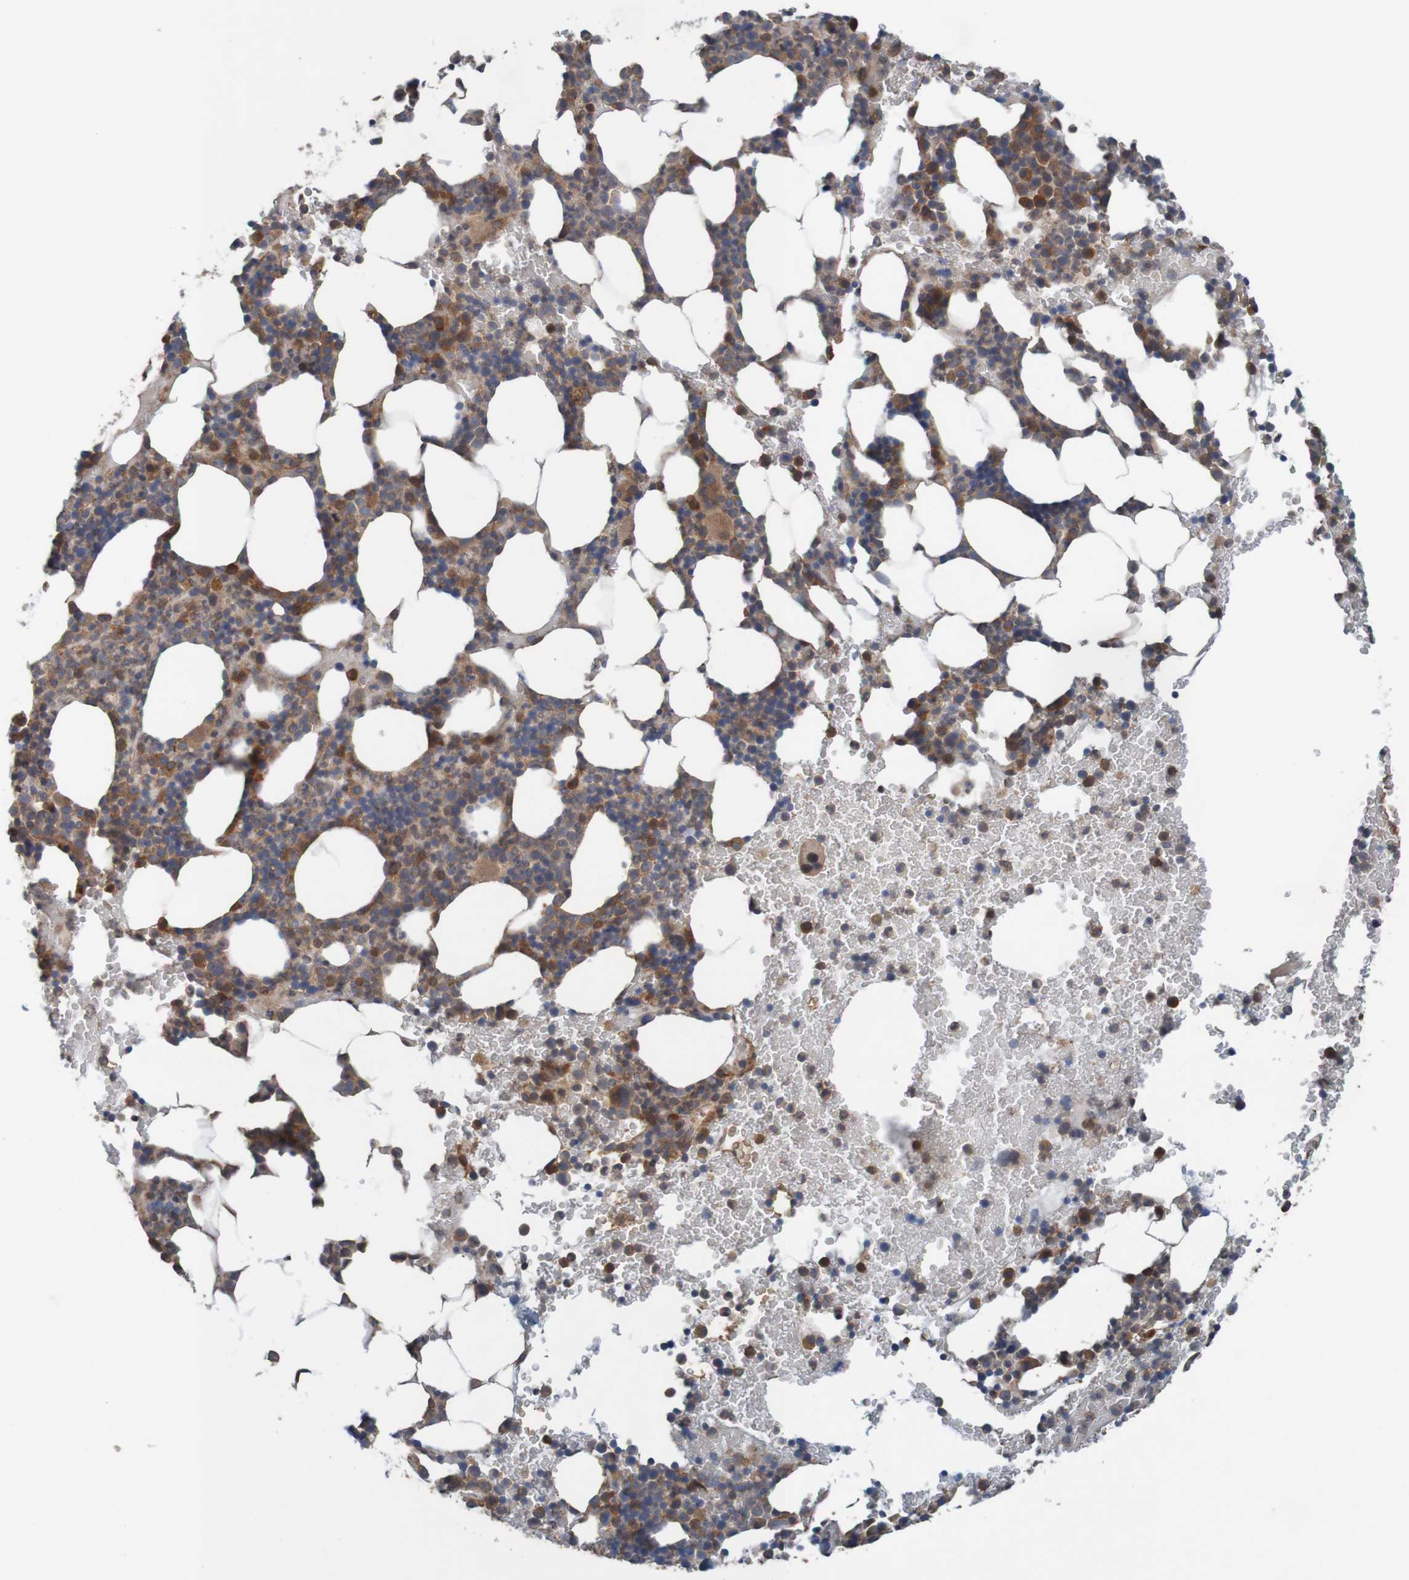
{"staining": {"intensity": "moderate", "quantity": "25%-75%", "location": "cytoplasmic/membranous"}, "tissue": "bone marrow", "cell_type": "Hematopoietic cells", "image_type": "normal", "snomed": [{"axis": "morphology", "description": "Normal tissue, NOS"}, {"axis": "morphology", "description": "Inflammation, NOS"}, {"axis": "topography", "description": "Bone marrow"}], "caption": "Immunohistochemical staining of benign bone marrow displays 25%-75% levels of moderate cytoplasmic/membranous protein expression in about 25%-75% of hematopoietic cells. The protein of interest is stained brown, and the nuclei are stained in blue (DAB IHC with brightfield microscopy, high magnification).", "gene": "ARHGEF11", "patient": {"sex": "female", "age": 70}}